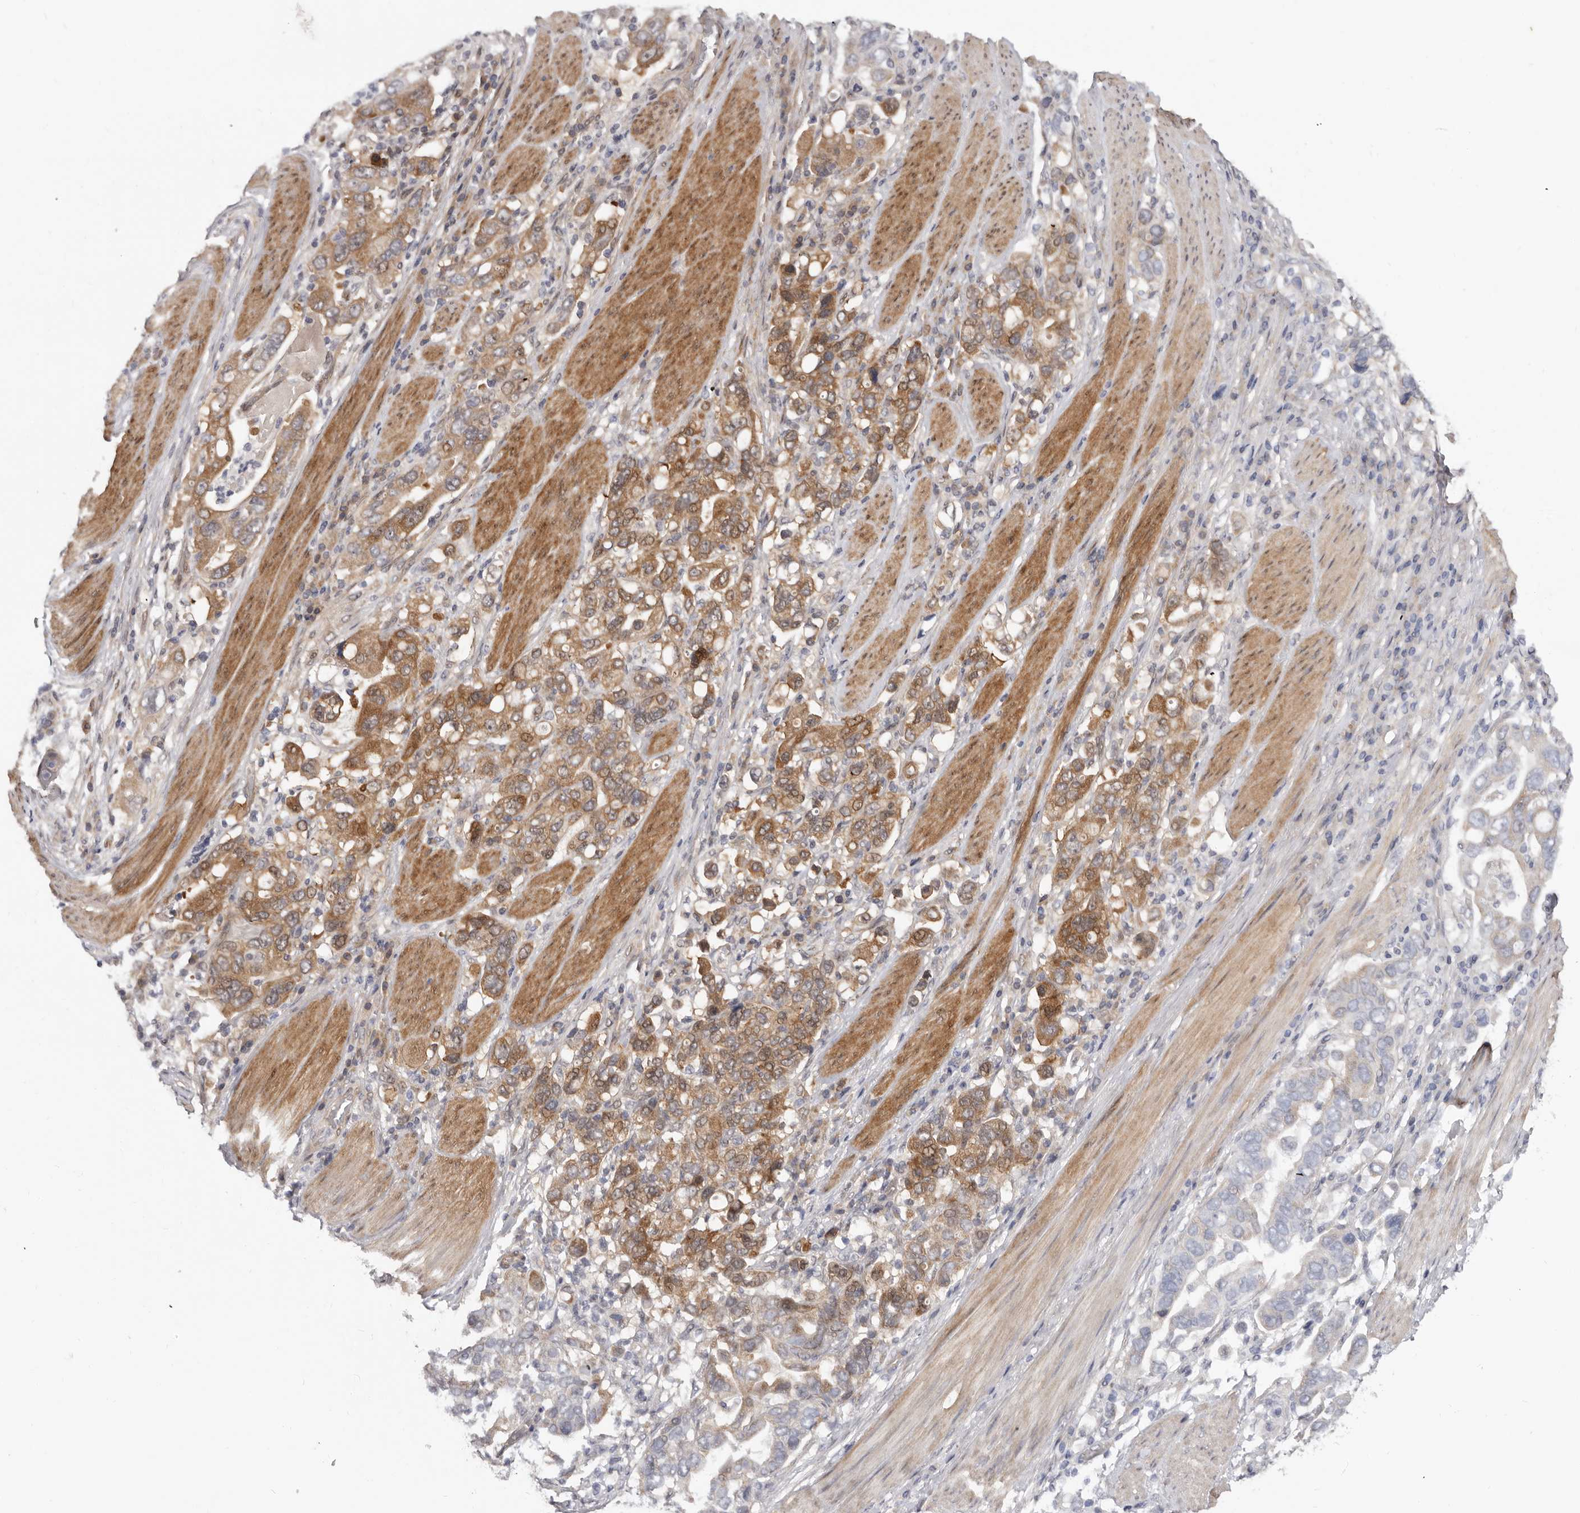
{"staining": {"intensity": "moderate", "quantity": "25%-75%", "location": "cytoplasmic/membranous,nuclear"}, "tissue": "stomach cancer", "cell_type": "Tumor cells", "image_type": "cancer", "snomed": [{"axis": "morphology", "description": "Adenocarcinoma, NOS"}, {"axis": "topography", "description": "Stomach, upper"}], "caption": "Immunohistochemistry image of neoplastic tissue: human stomach adenocarcinoma stained using immunohistochemistry shows medium levels of moderate protein expression localized specifically in the cytoplasmic/membranous and nuclear of tumor cells, appearing as a cytoplasmic/membranous and nuclear brown color.", "gene": "SBDS", "patient": {"sex": "male", "age": 62}}